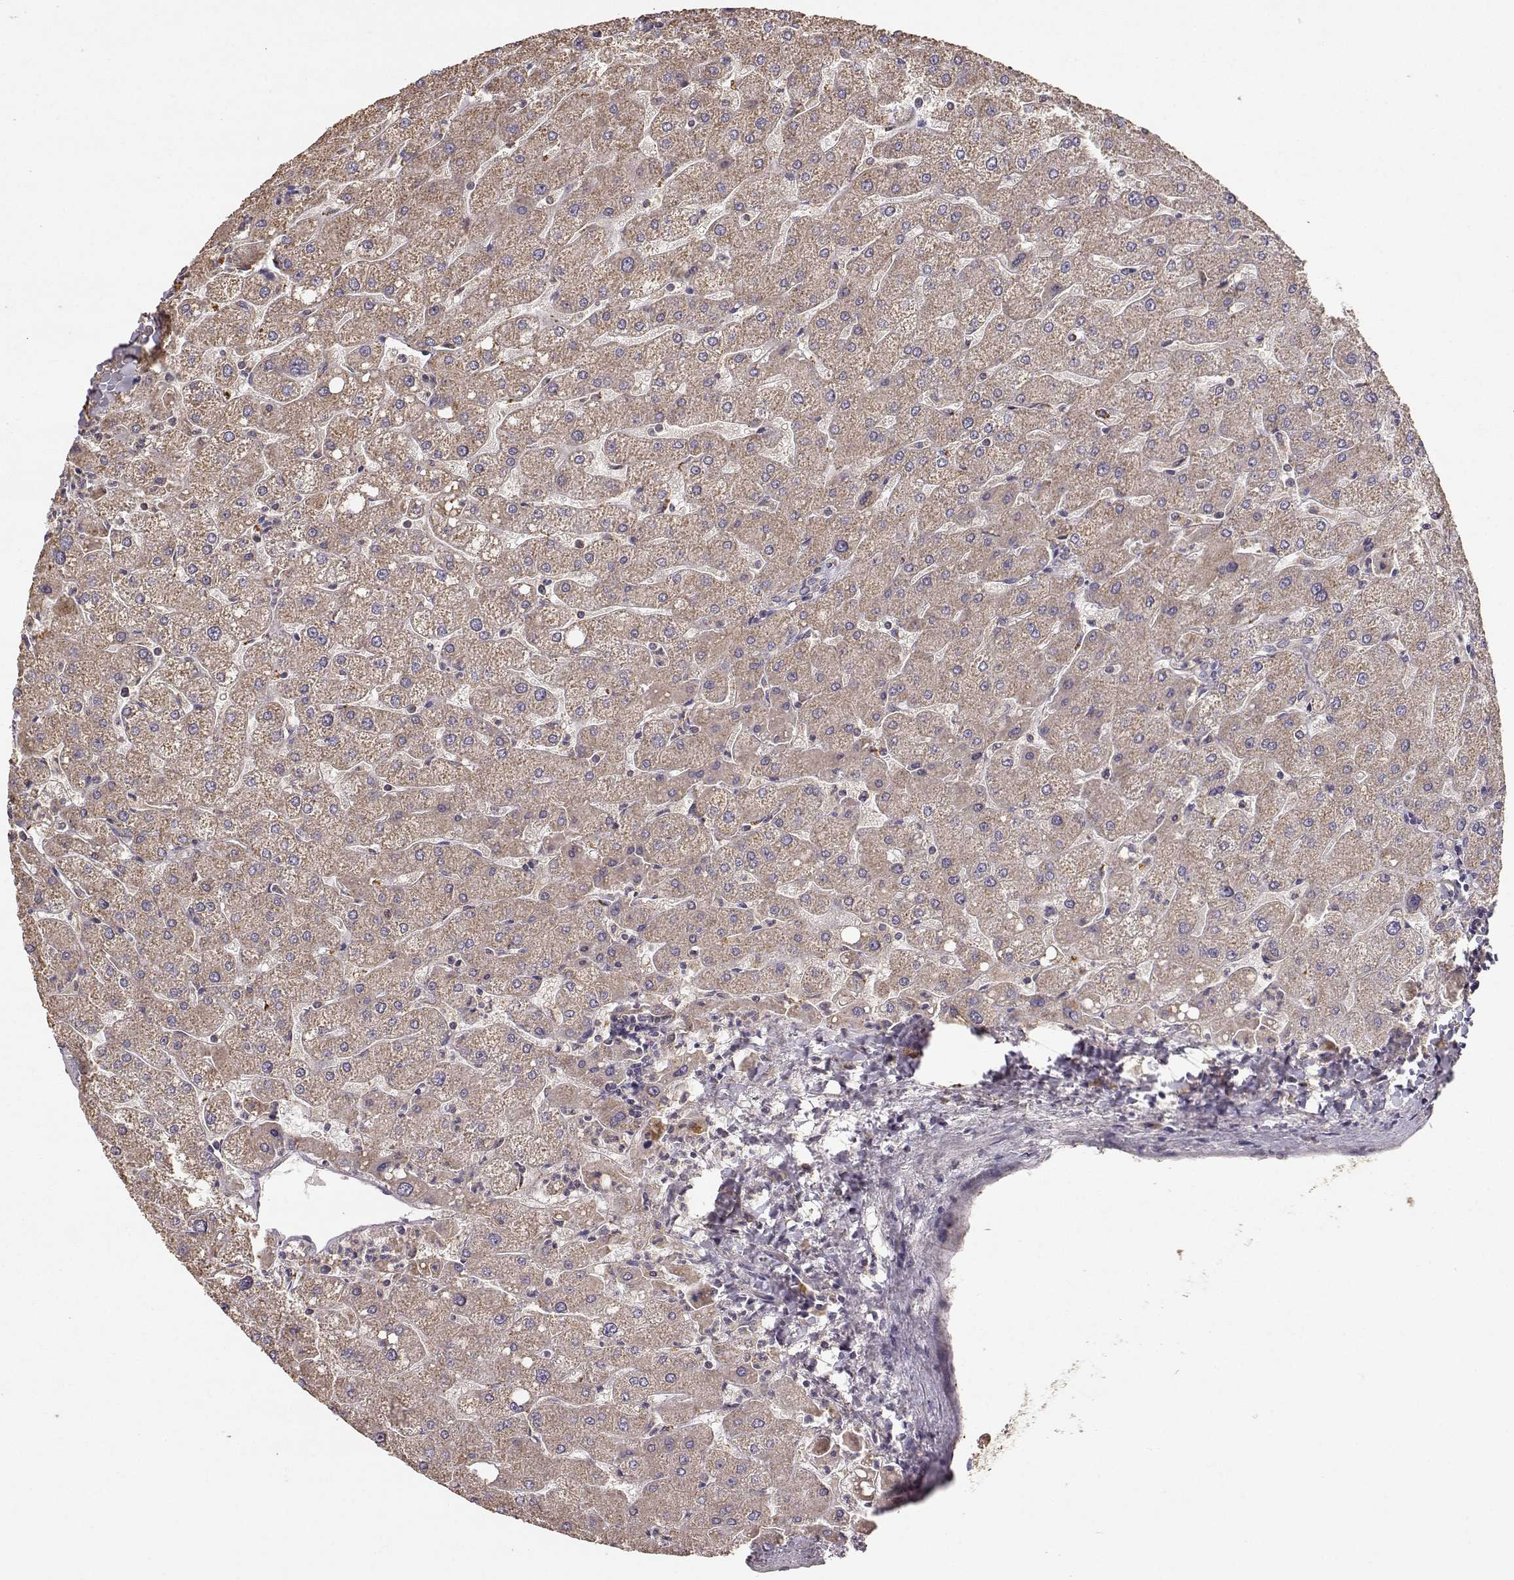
{"staining": {"intensity": "weak", "quantity": "25%-75%", "location": "cytoplasmic/membranous"}, "tissue": "liver", "cell_type": "Cholangiocytes", "image_type": "normal", "snomed": [{"axis": "morphology", "description": "Normal tissue, NOS"}, {"axis": "topography", "description": "Liver"}], "caption": "Brown immunohistochemical staining in unremarkable human liver displays weak cytoplasmic/membranous positivity in approximately 25%-75% of cholangiocytes.", "gene": "TARS3", "patient": {"sex": "male", "age": 67}}